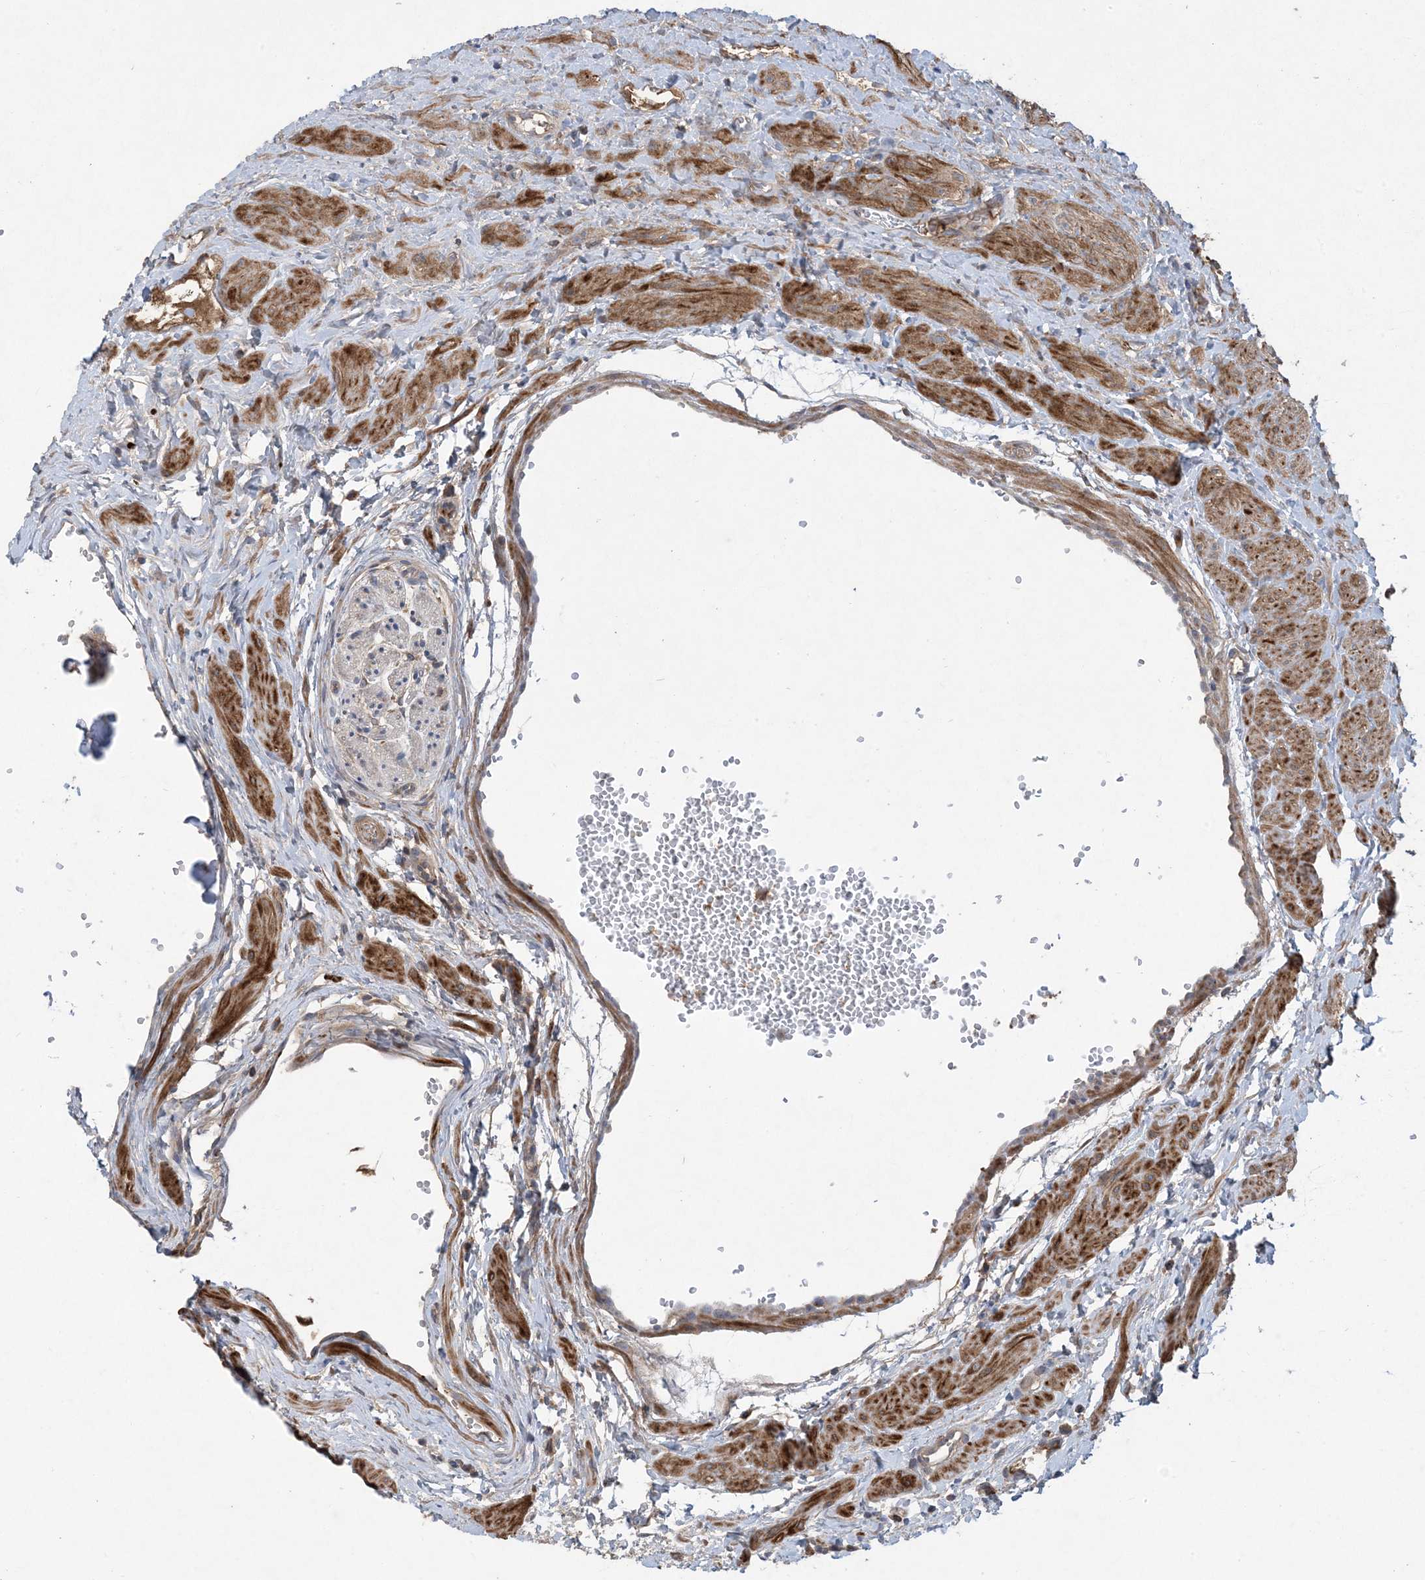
{"staining": {"intensity": "moderate", "quantity": "<25%", "location": "cytoplasmic/membranous"}, "tissue": "ovary", "cell_type": "Ovarian stroma cells", "image_type": "normal", "snomed": [{"axis": "morphology", "description": "Normal tissue, NOS"}, {"axis": "morphology", "description": "Cyst, NOS"}, {"axis": "topography", "description": "Ovary"}], "caption": "This photomicrograph demonstrates immunohistochemistry staining of normal human ovary, with low moderate cytoplasmic/membranous staining in about <25% of ovarian stroma cells.", "gene": "MASP2", "patient": {"sex": "female", "age": 33}}